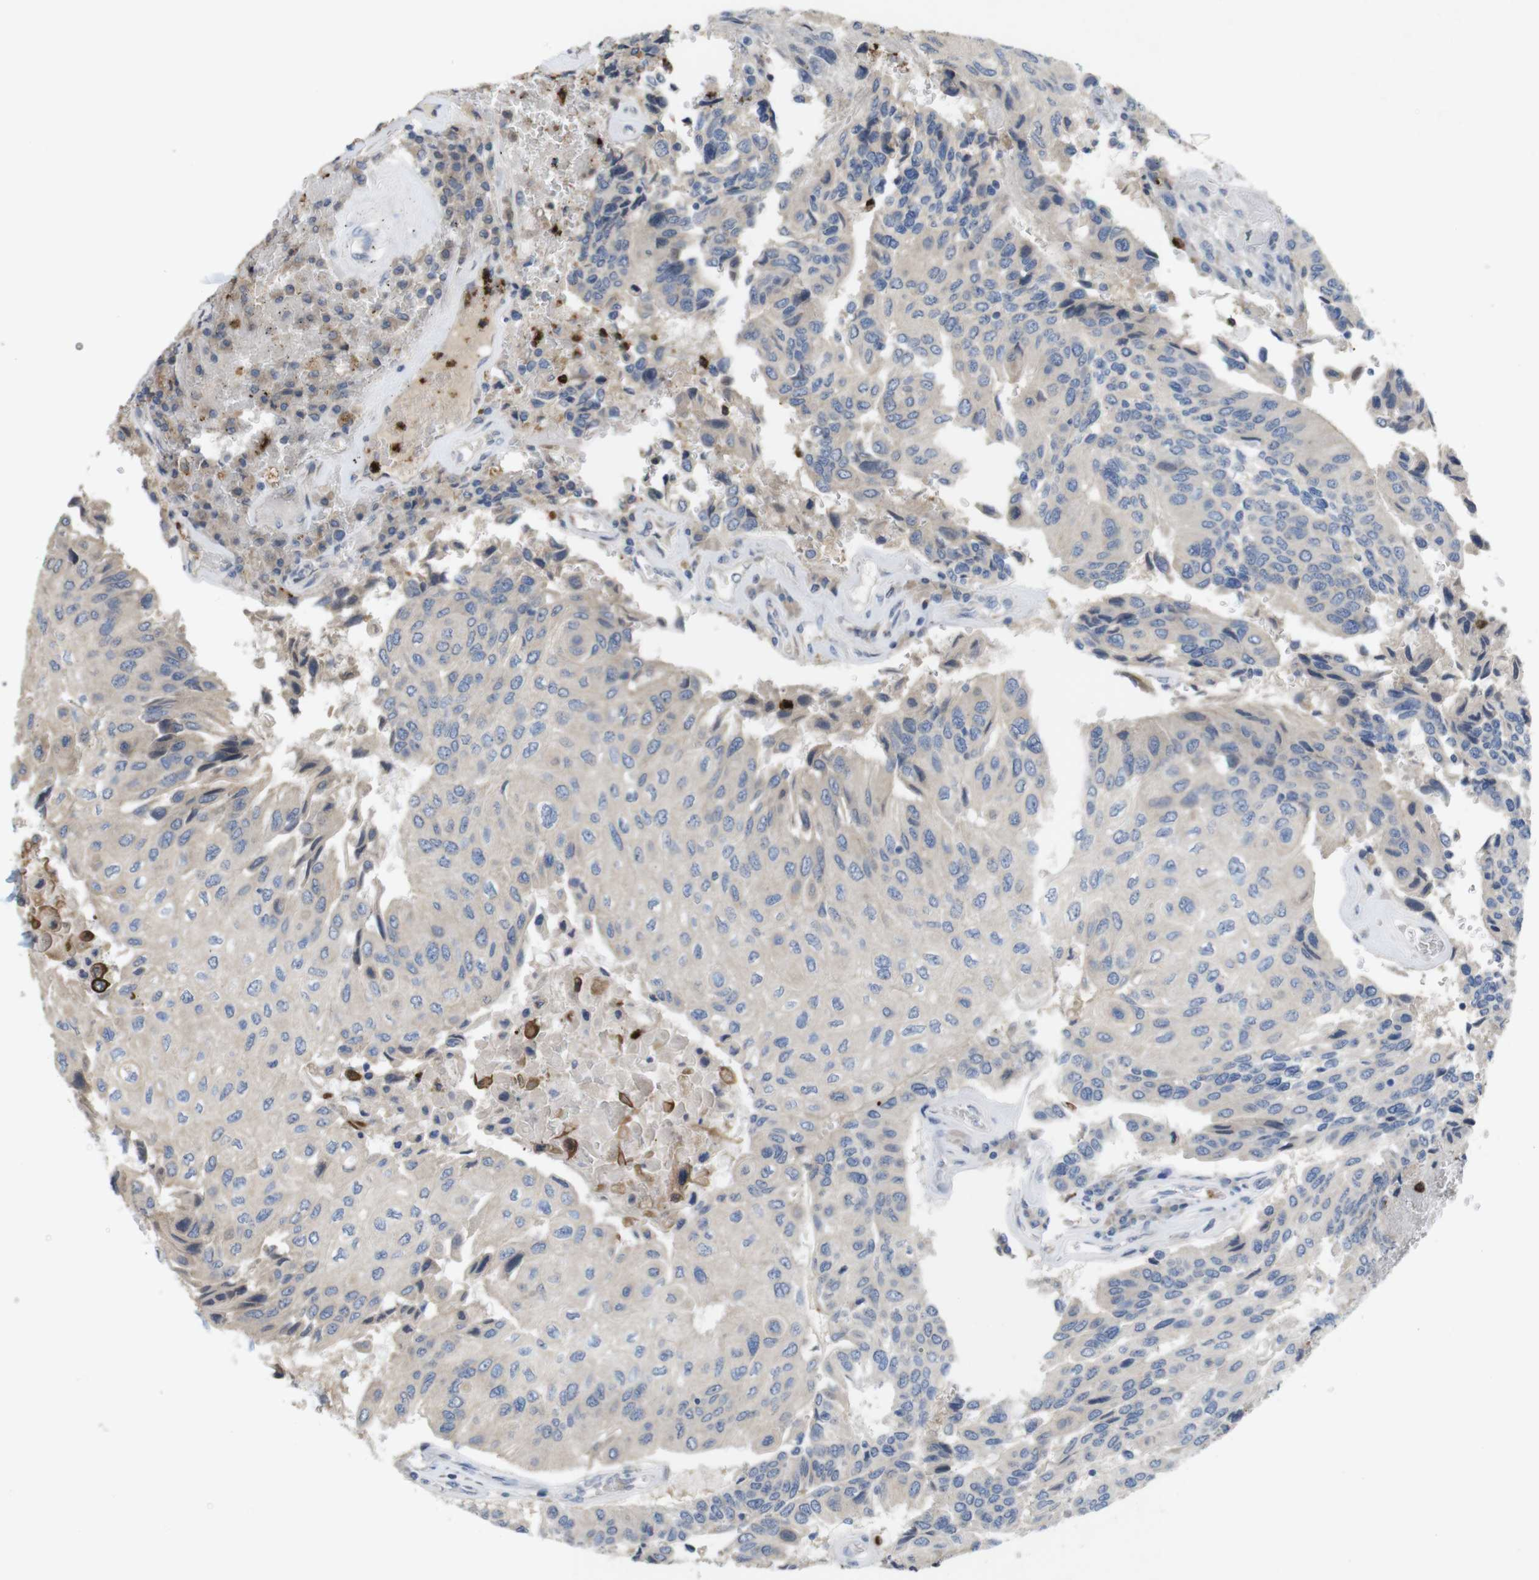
{"staining": {"intensity": "negative", "quantity": "none", "location": "none"}, "tissue": "urothelial cancer", "cell_type": "Tumor cells", "image_type": "cancer", "snomed": [{"axis": "morphology", "description": "Urothelial carcinoma, High grade"}, {"axis": "topography", "description": "Urinary bladder"}], "caption": "Human urothelial cancer stained for a protein using IHC reveals no expression in tumor cells.", "gene": "TSPAN14", "patient": {"sex": "female", "age": 85}}